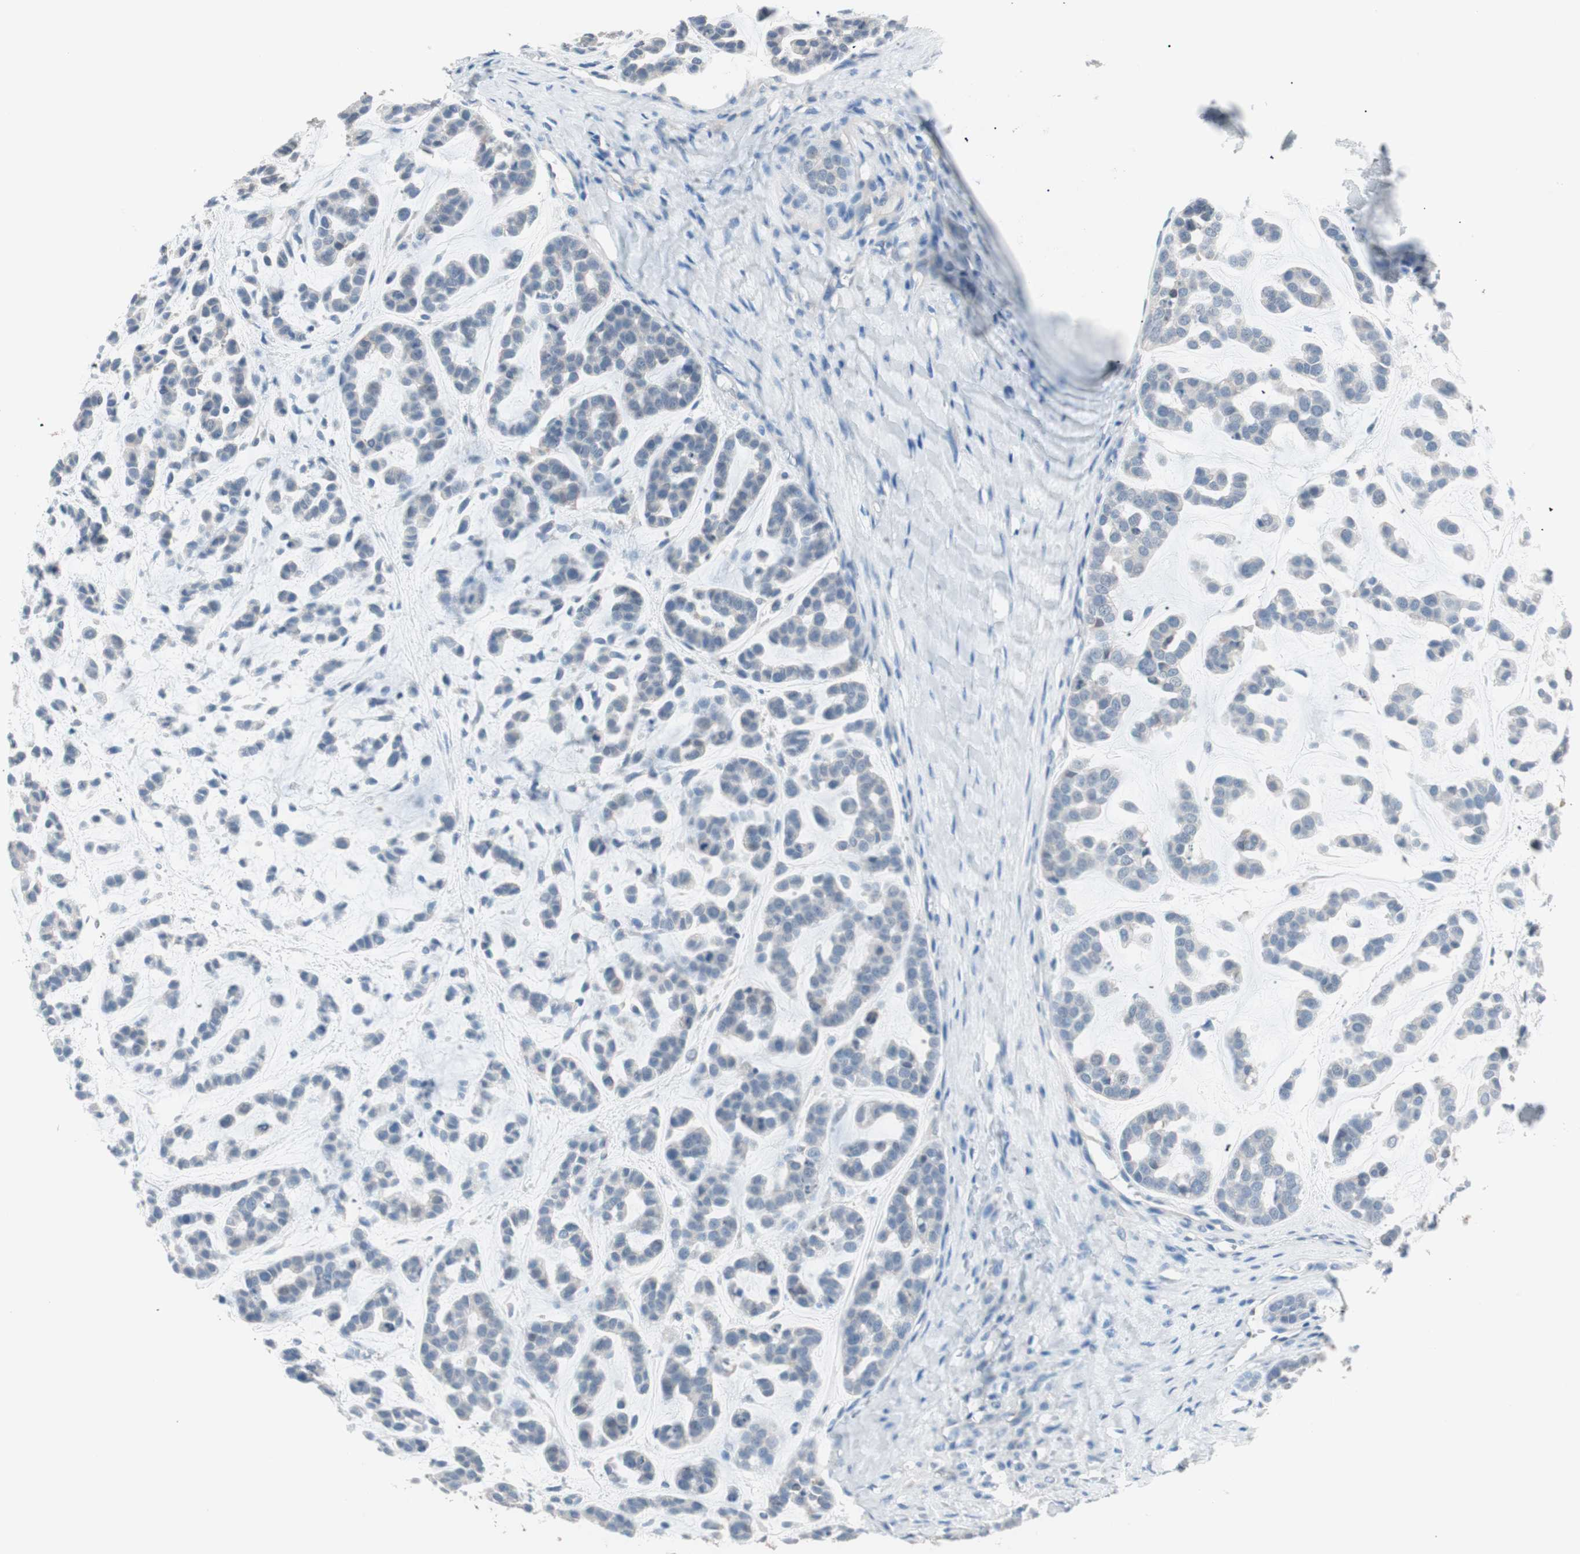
{"staining": {"intensity": "negative", "quantity": "none", "location": "none"}, "tissue": "head and neck cancer", "cell_type": "Tumor cells", "image_type": "cancer", "snomed": [{"axis": "morphology", "description": "Adenocarcinoma, NOS"}, {"axis": "morphology", "description": "Adenoma, NOS"}, {"axis": "topography", "description": "Head-Neck"}], "caption": "The histopathology image reveals no significant positivity in tumor cells of head and neck cancer (adenocarcinoma).", "gene": "VIL1", "patient": {"sex": "female", "age": 55}}